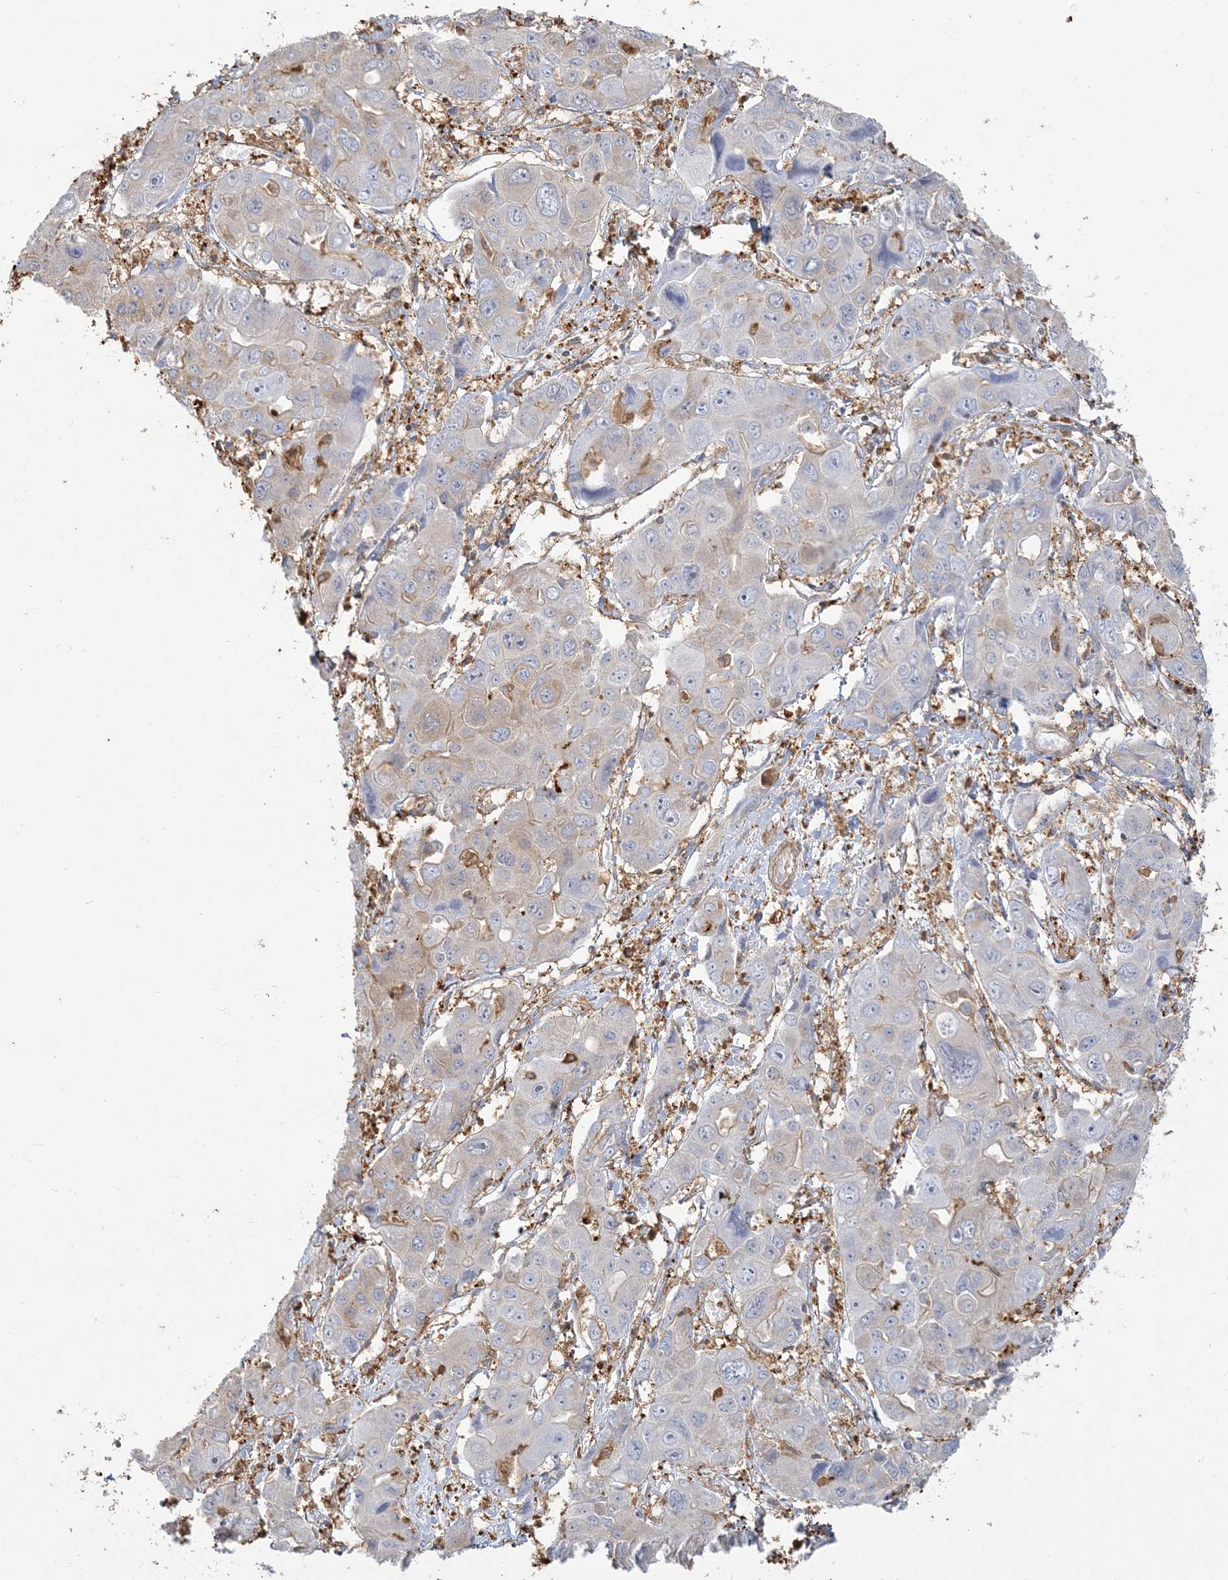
{"staining": {"intensity": "weak", "quantity": "<25%", "location": "cytoplasmic/membranous"}, "tissue": "liver cancer", "cell_type": "Tumor cells", "image_type": "cancer", "snomed": [{"axis": "morphology", "description": "Cholangiocarcinoma"}, {"axis": "topography", "description": "Liver"}], "caption": "High magnification brightfield microscopy of liver cancer stained with DAB (3,3'-diaminobenzidine) (brown) and counterstained with hematoxylin (blue): tumor cells show no significant staining.", "gene": "ANKS1A", "patient": {"sex": "male", "age": 67}}